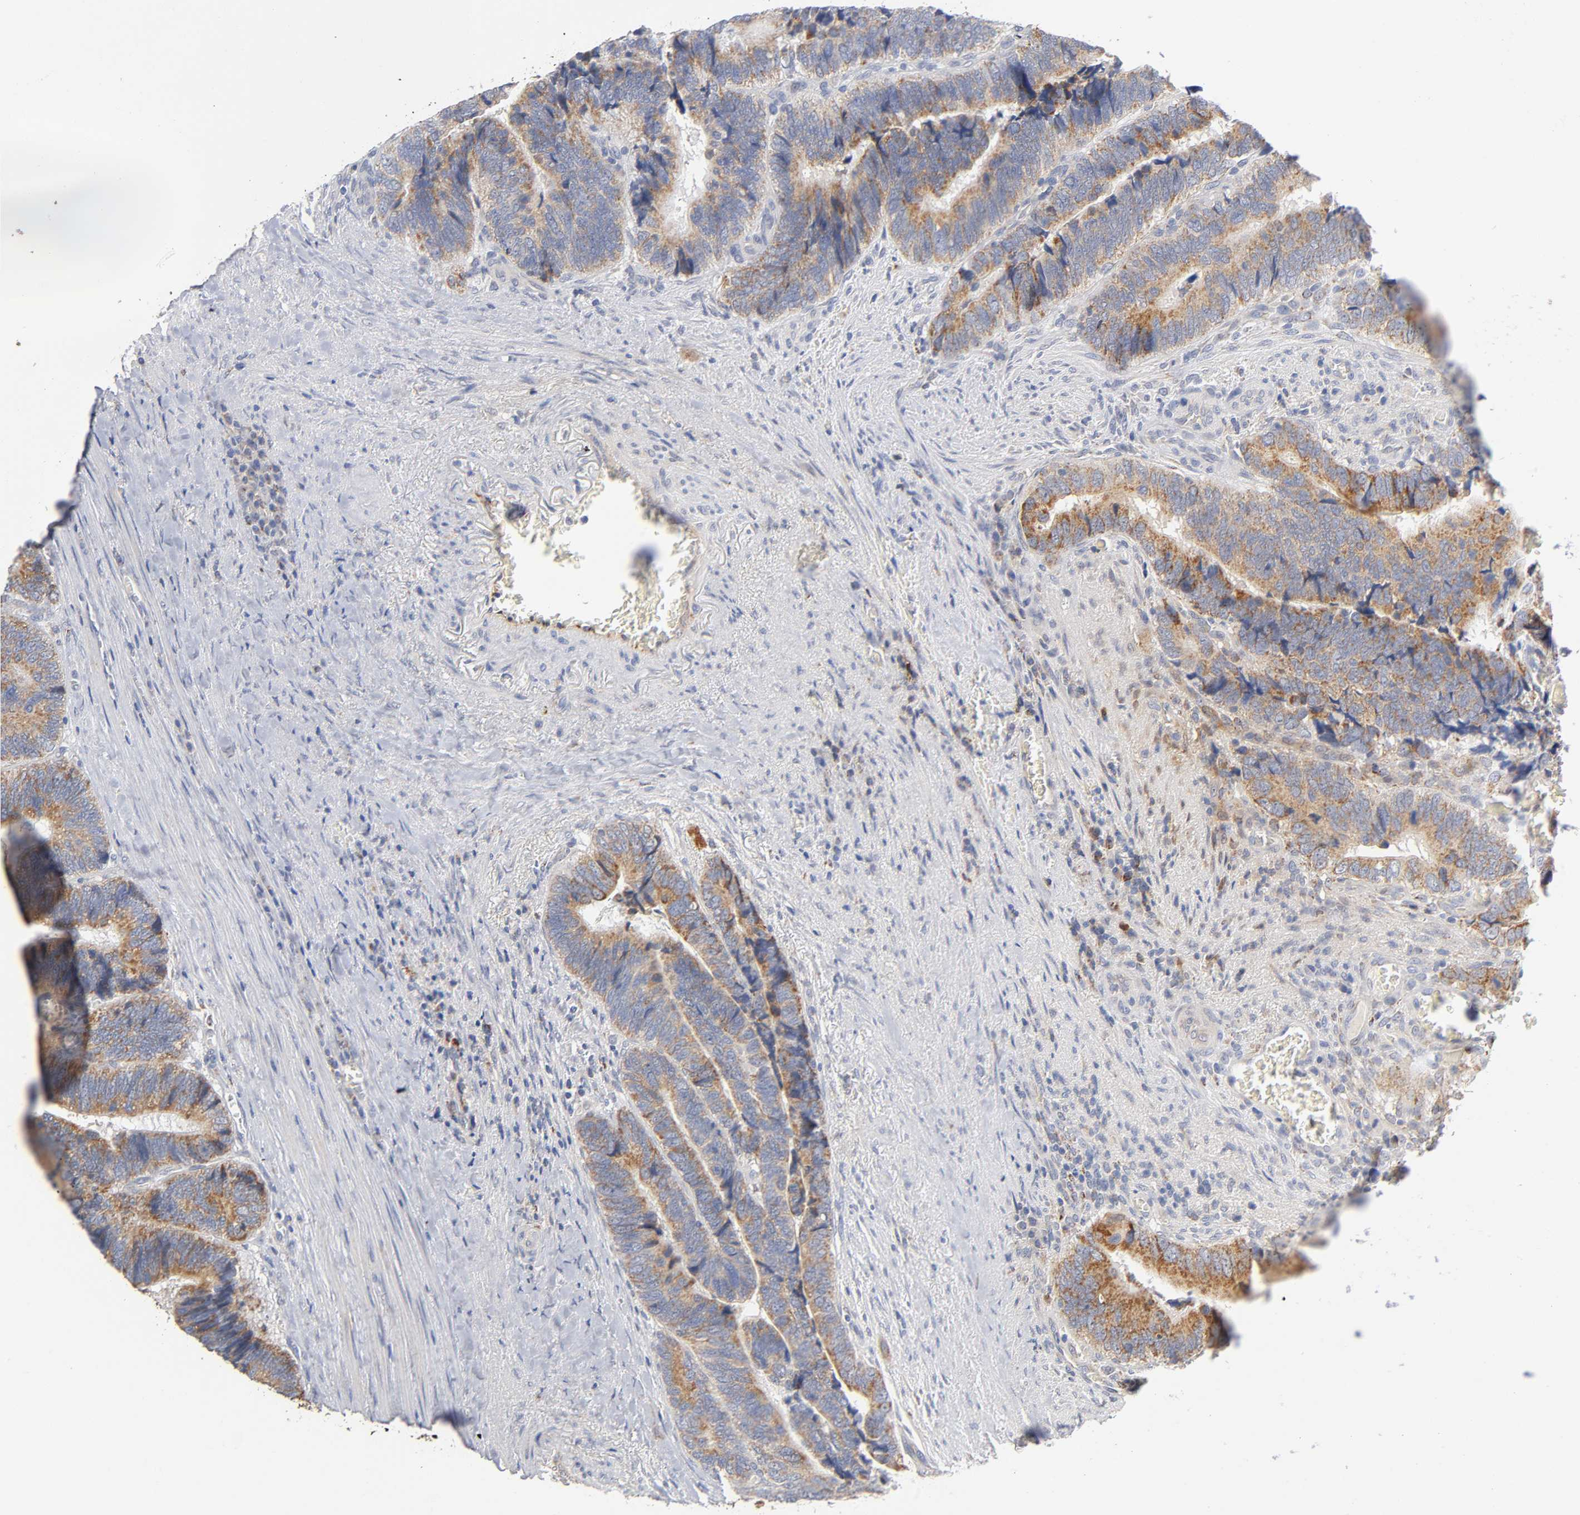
{"staining": {"intensity": "moderate", "quantity": ">75%", "location": "cytoplasmic/membranous"}, "tissue": "colorectal cancer", "cell_type": "Tumor cells", "image_type": "cancer", "snomed": [{"axis": "morphology", "description": "Adenocarcinoma, NOS"}, {"axis": "topography", "description": "Colon"}], "caption": "Brown immunohistochemical staining in colorectal cancer displays moderate cytoplasmic/membranous staining in about >75% of tumor cells. The protein of interest is stained brown, and the nuclei are stained in blue (DAB (3,3'-diaminobenzidine) IHC with brightfield microscopy, high magnification).", "gene": "ISG15", "patient": {"sex": "male", "age": 72}}